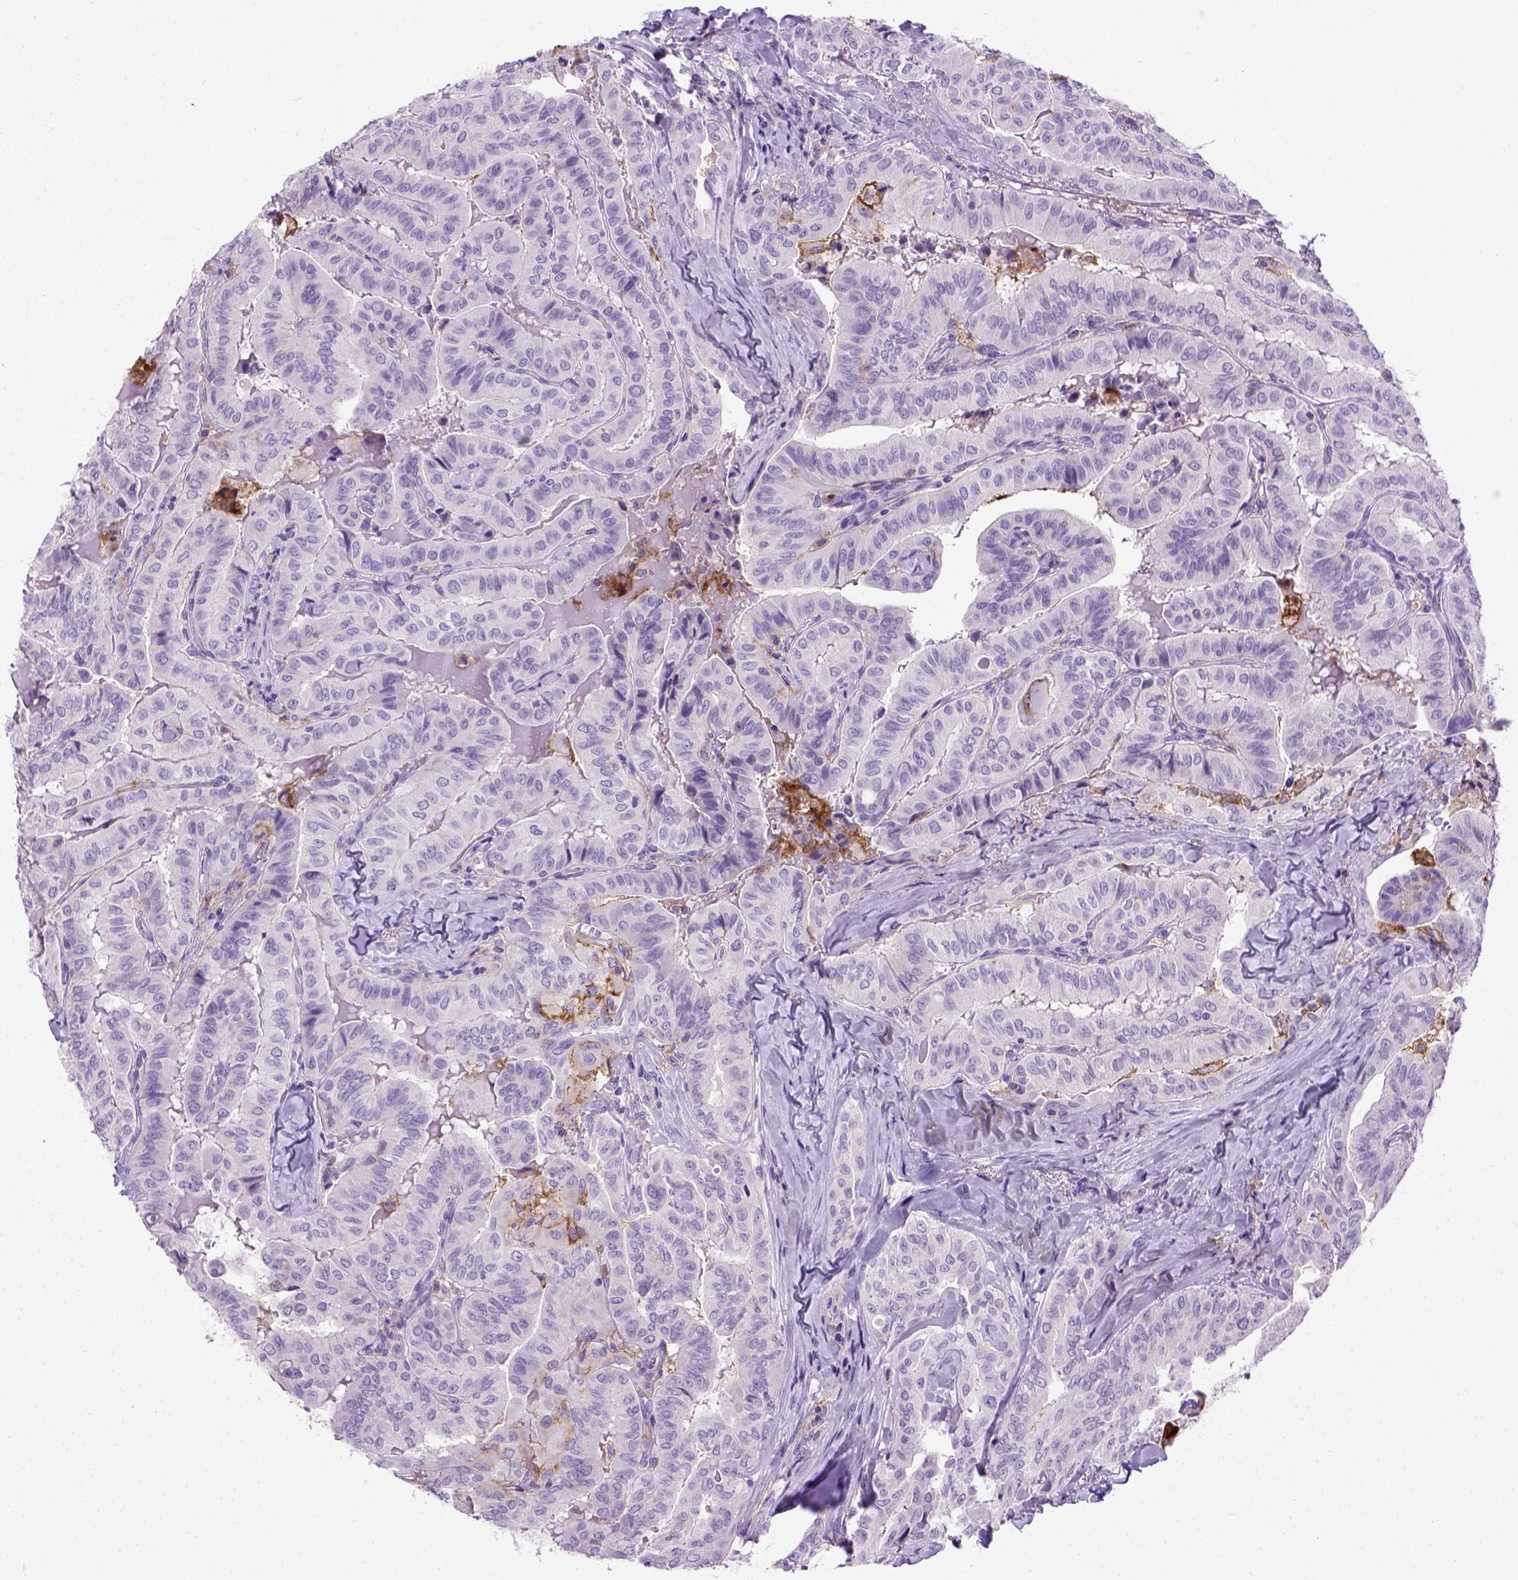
{"staining": {"intensity": "negative", "quantity": "none", "location": "none"}, "tissue": "thyroid cancer", "cell_type": "Tumor cells", "image_type": "cancer", "snomed": [{"axis": "morphology", "description": "Papillary adenocarcinoma, NOS"}, {"axis": "topography", "description": "Thyroid gland"}], "caption": "There is no significant expression in tumor cells of thyroid cancer (papillary adenocarcinoma). (IHC, brightfield microscopy, high magnification).", "gene": "ITGAX", "patient": {"sex": "female", "age": 68}}